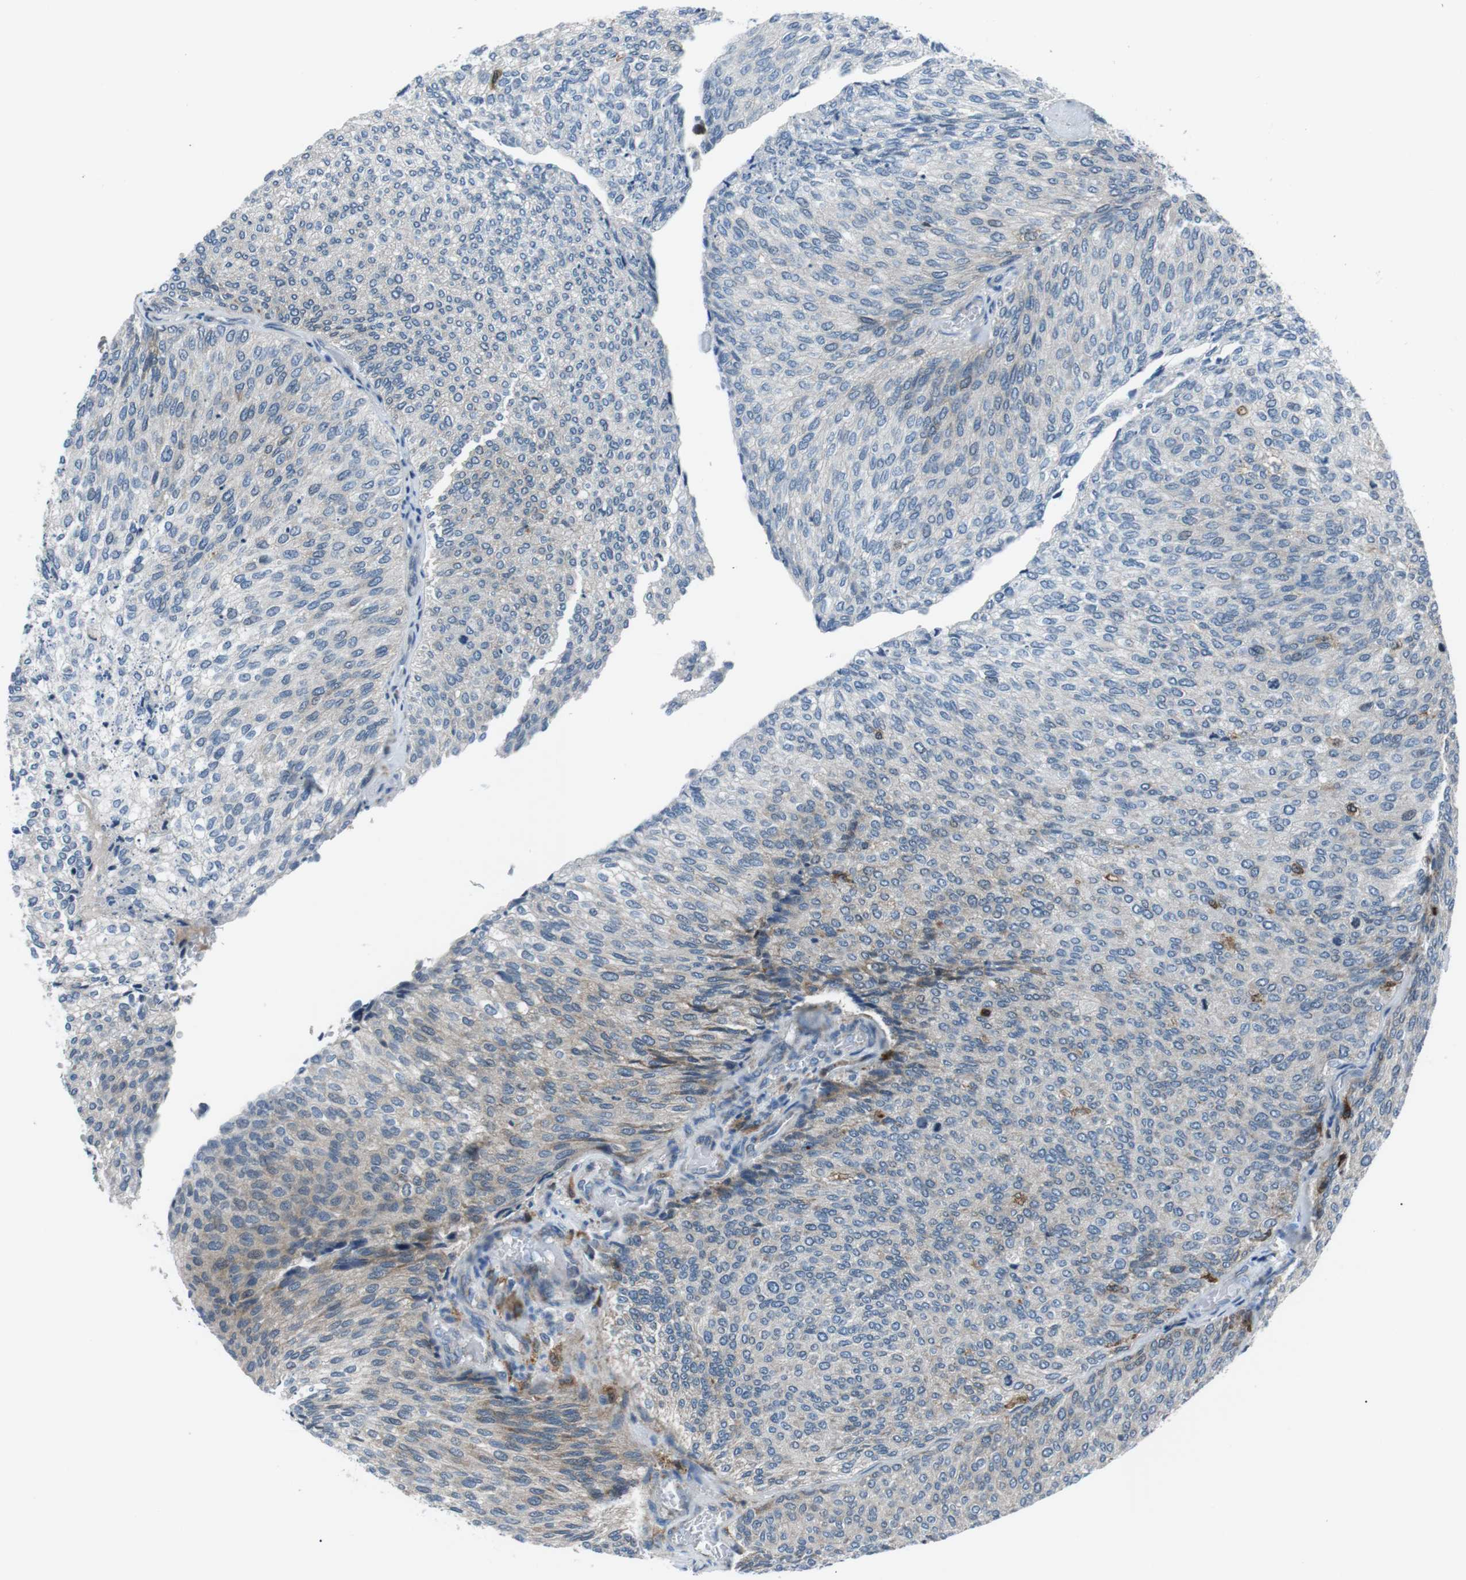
{"staining": {"intensity": "weak", "quantity": "<25%", "location": "cytoplasmic/membranous"}, "tissue": "urothelial cancer", "cell_type": "Tumor cells", "image_type": "cancer", "snomed": [{"axis": "morphology", "description": "Urothelial carcinoma, Low grade"}, {"axis": "topography", "description": "Urinary bladder"}], "caption": "Immunohistochemical staining of human urothelial carcinoma (low-grade) reveals no significant expression in tumor cells. (IHC, brightfield microscopy, high magnification).", "gene": "BLNK", "patient": {"sex": "female", "age": 79}}